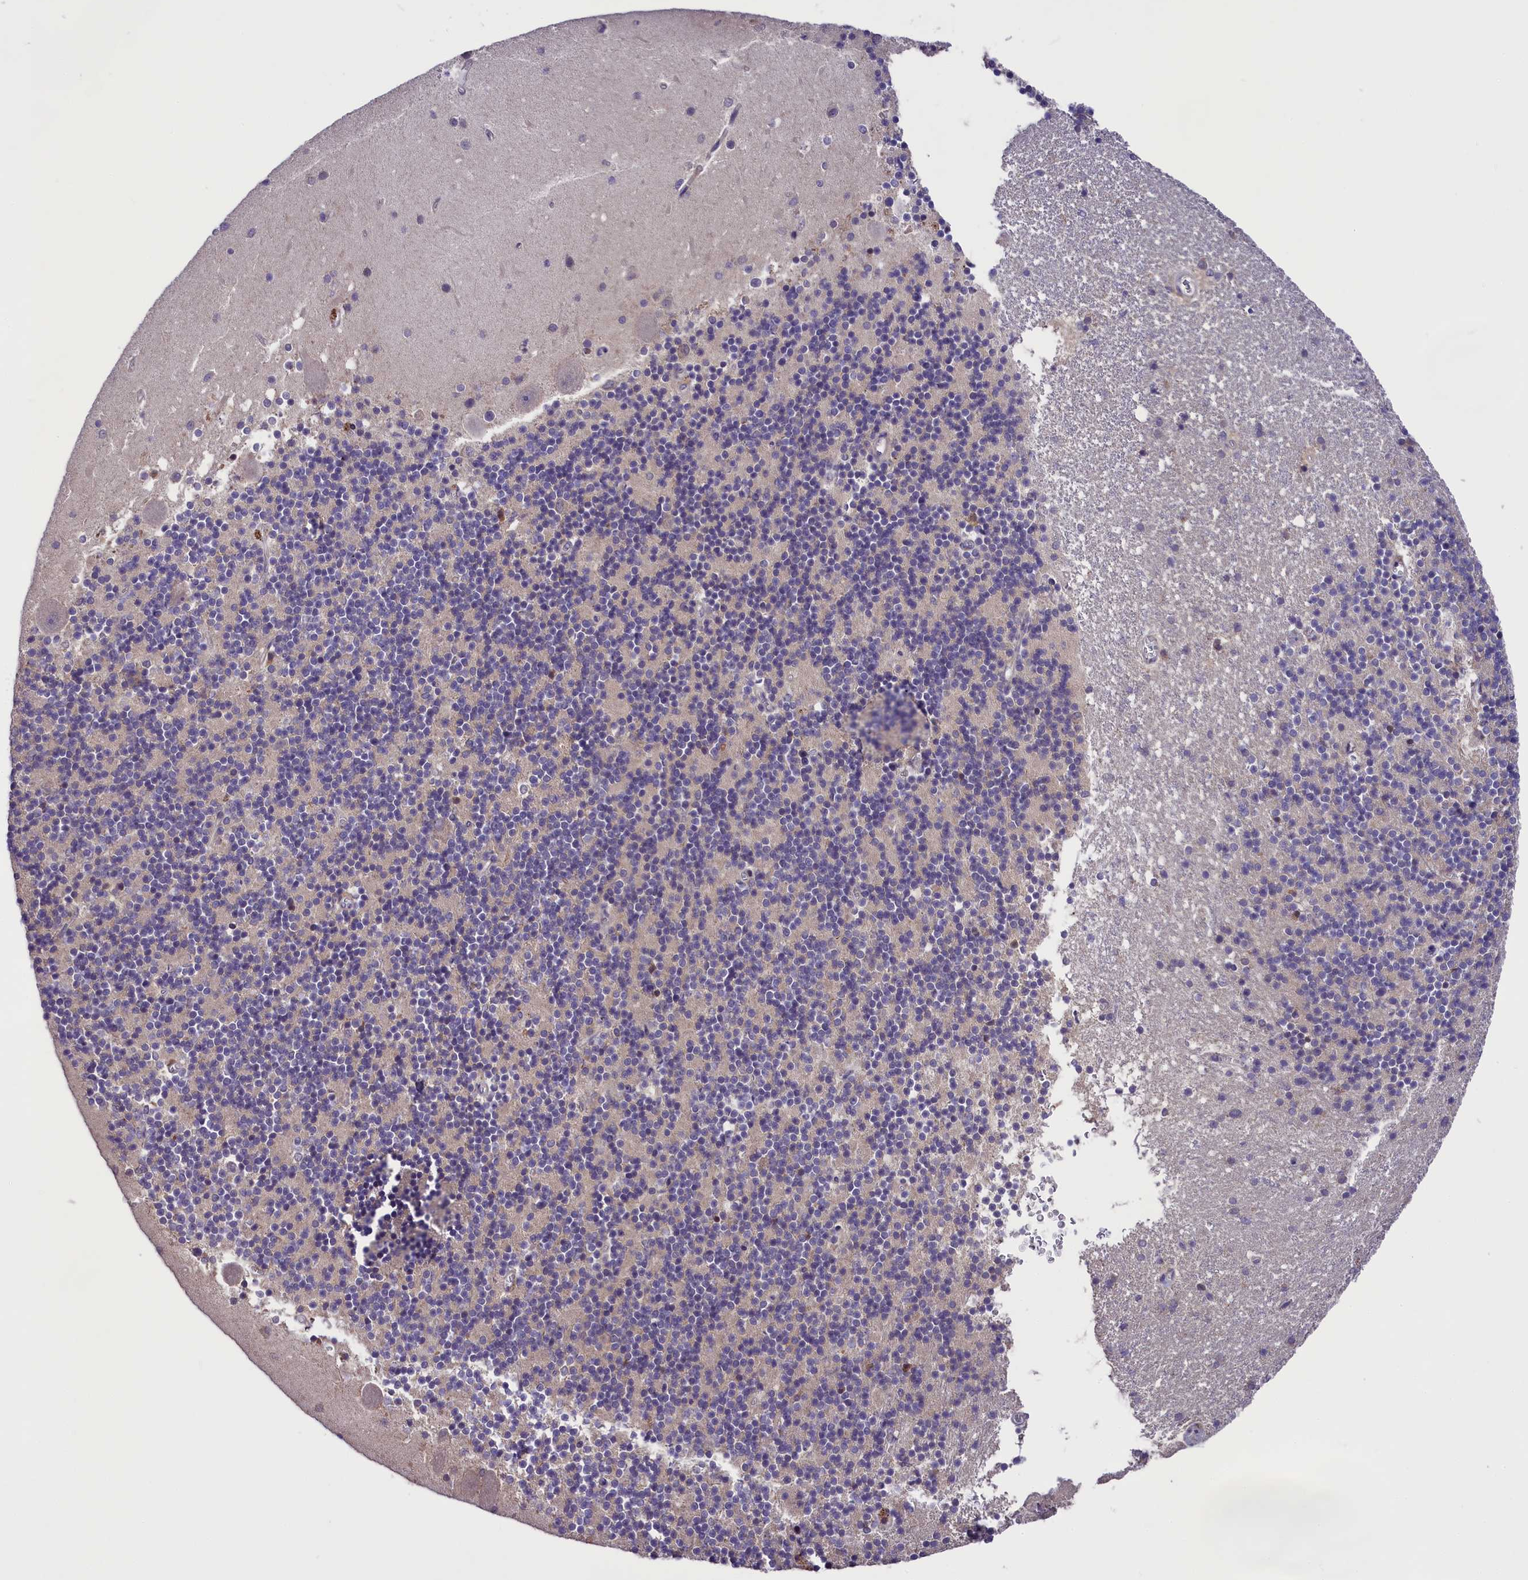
{"staining": {"intensity": "negative", "quantity": "none", "location": "none"}, "tissue": "cerebellum", "cell_type": "Cells in granular layer", "image_type": "normal", "snomed": [{"axis": "morphology", "description": "Normal tissue, NOS"}, {"axis": "topography", "description": "Cerebellum"}], "caption": "The photomicrograph displays no staining of cells in granular layer in benign cerebellum.", "gene": "ABCC10", "patient": {"sex": "male", "age": 54}}